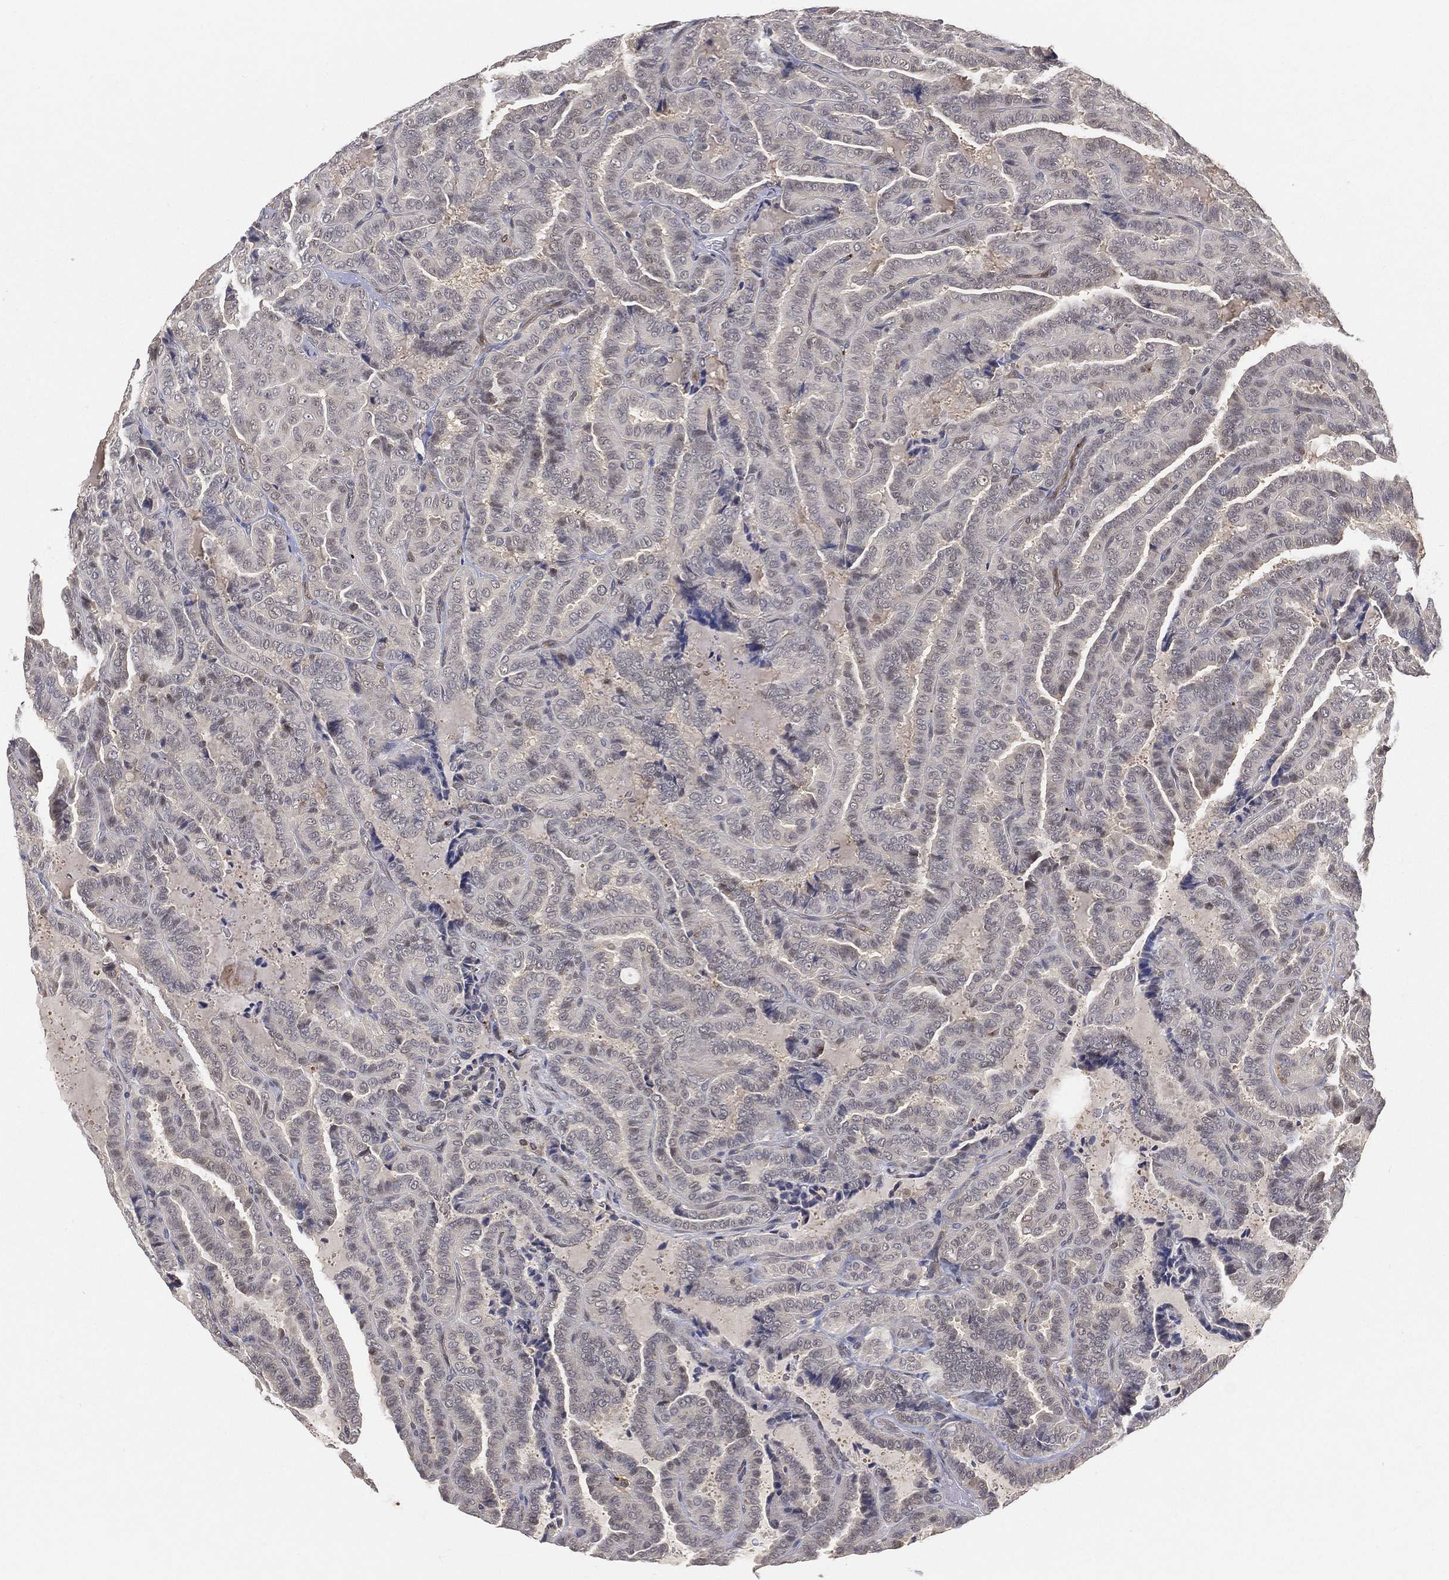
{"staining": {"intensity": "negative", "quantity": "none", "location": "none"}, "tissue": "thyroid cancer", "cell_type": "Tumor cells", "image_type": "cancer", "snomed": [{"axis": "morphology", "description": "Papillary adenocarcinoma, NOS"}, {"axis": "topography", "description": "Thyroid gland"}], "caption": "This is an IHC micrograph of thyroid cancer (papillary adenocarcinoma). There is no expression in tumor cells.", "gene": "MAPK1", "patient": {"sex": "female", "age": 39}}